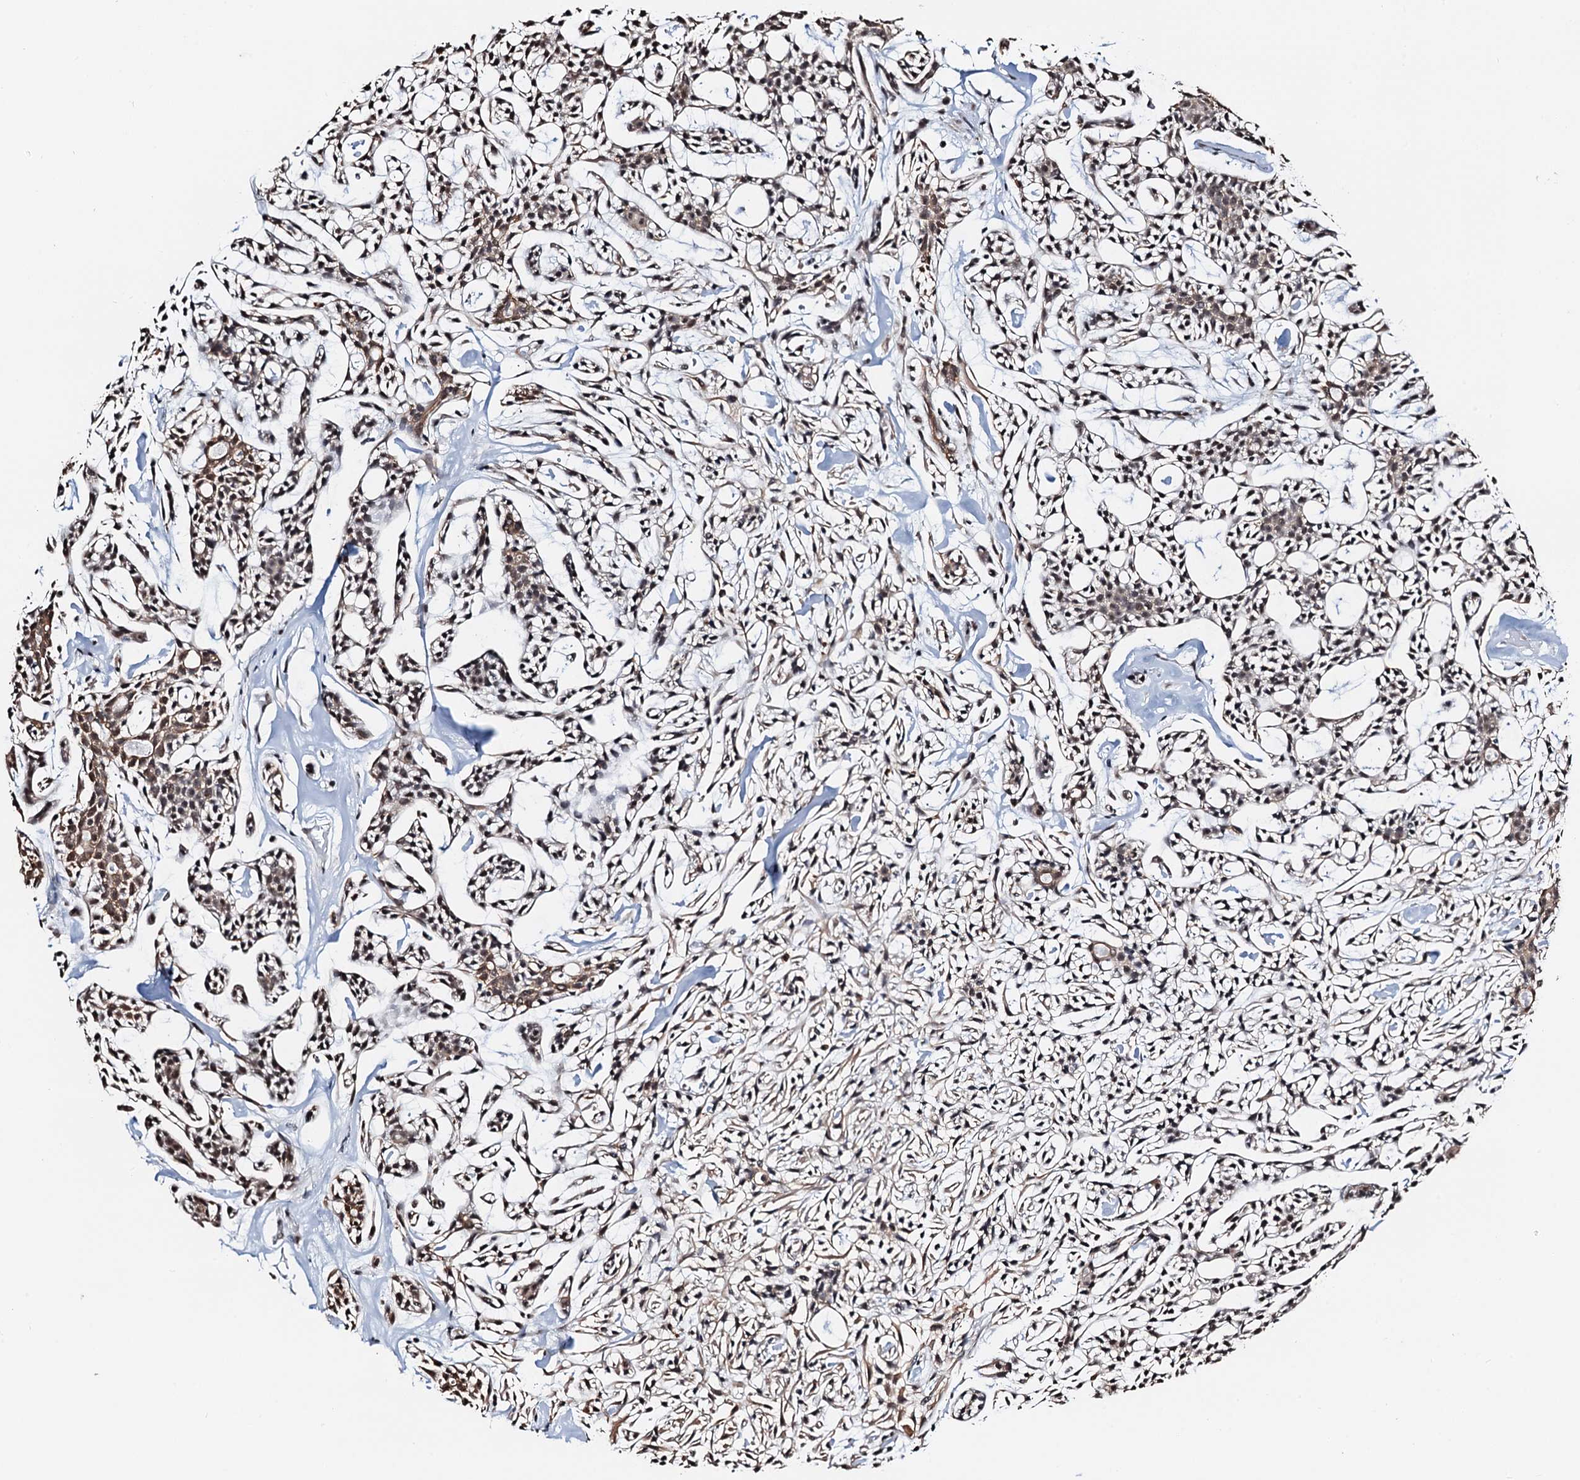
{"staining": {"intensity": "weak", "quantity": "25%-75%", "location": "cytoplasmic/membranous,nuclear"}, "tissue": "head and neck cancer", "cell_type": "Tumor cells", "image_type": "cancer", "snomed": [{"axis": "morphology", "description": "Adenocarcinoma, NOS"}, {"axis": "topography", "description": "Salivary gland"}, {"axis": "topography", "description": "Head-Neck"}], "caption": "Immunohistochemistry micrograph of neoplastic tissue: head and neck cancer (adenocarcinoma) stained using IHC shows low levels of weak protein expression localized specifically in the cytoplasmic/membranous and nuclear of tumor cells, appearing as a cytoplasmic/membranous and nuclear brown color.", "gene": "ZNF609", "patient": {"sex": "male", "age": 55}}